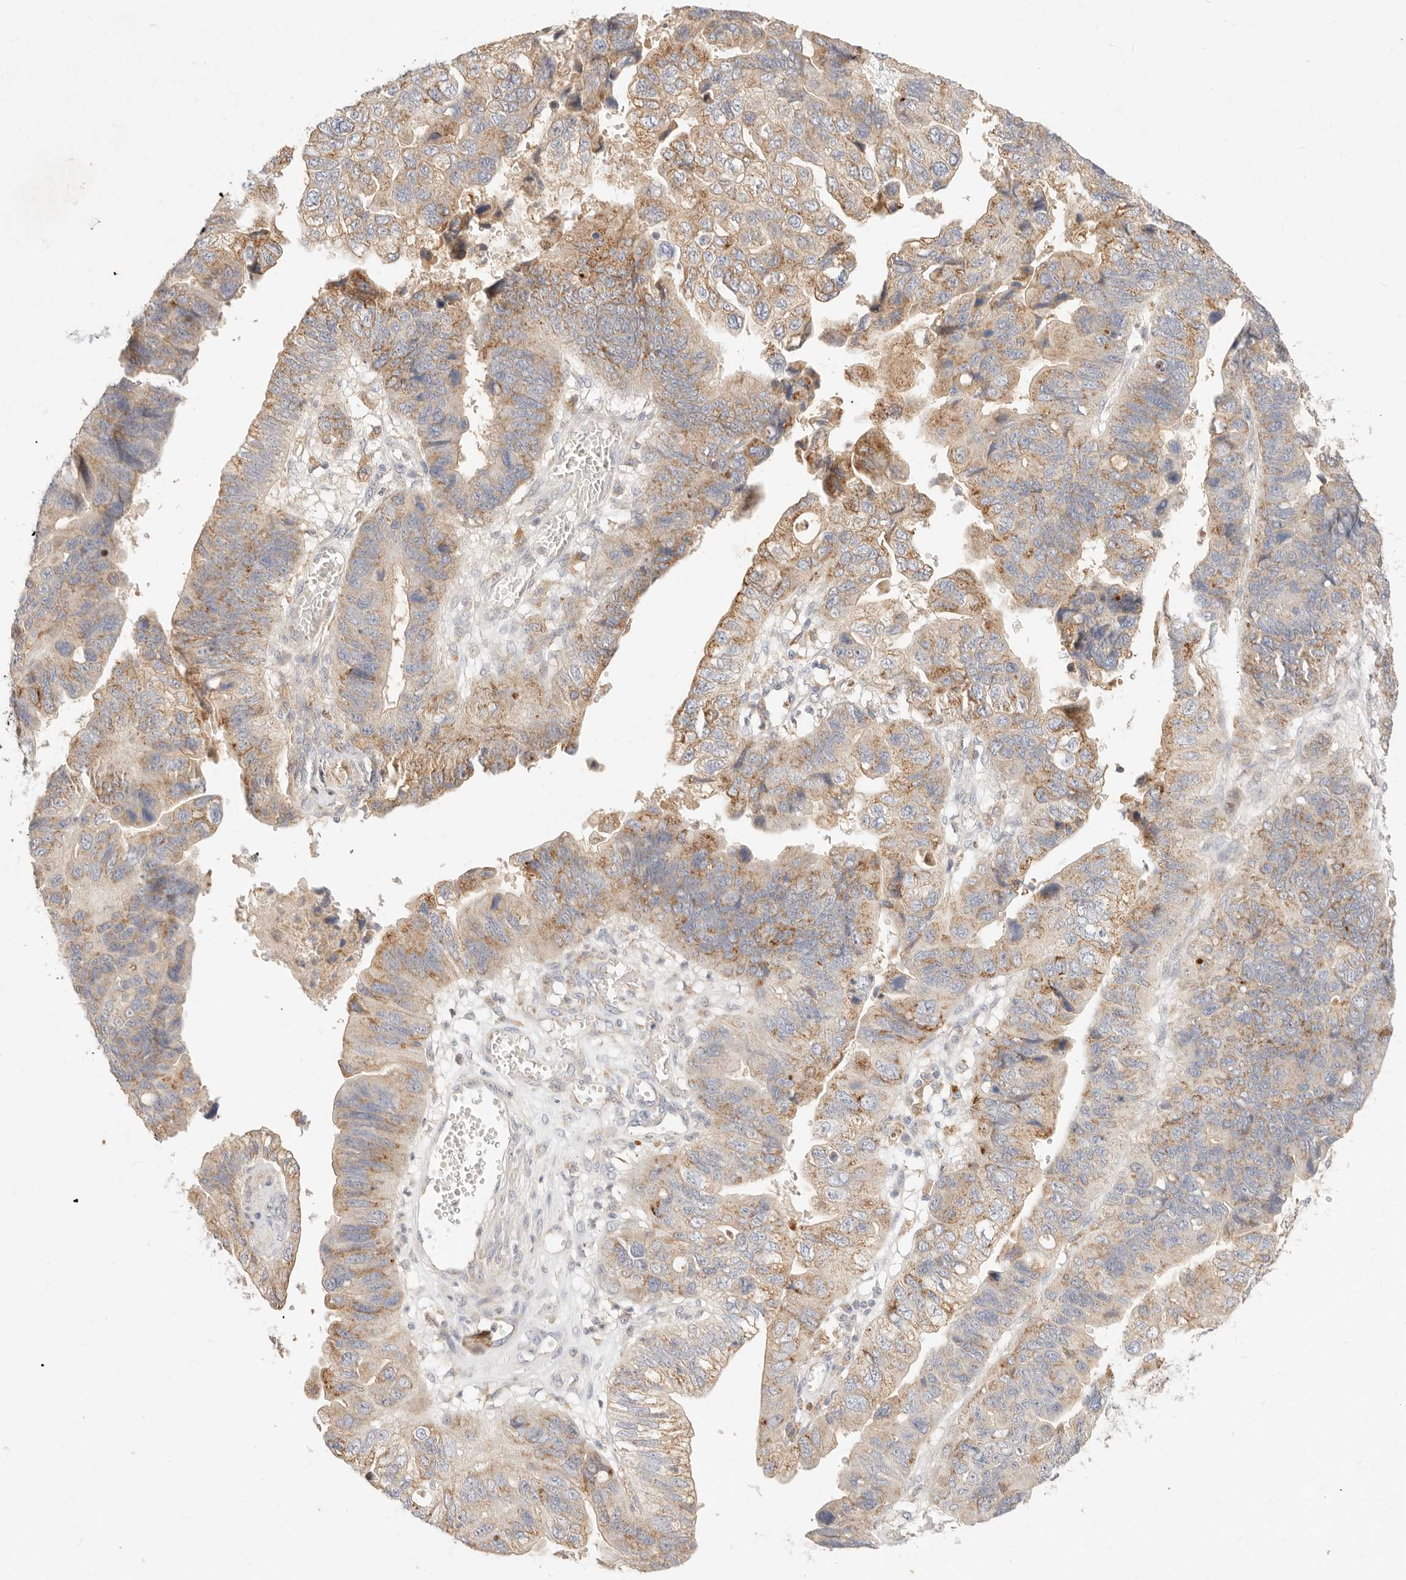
{"staining": {"intensity": "moderate", "quantity": "25%-75%", "location": "cytoplasmic/membranous"}, "tissue": "stomach cancer", "cell_type": "Tumor cells", "image_type": "cancer", "snomed": [{"axis": "morphology", "description": "Adenocarcinoma, NOS"}, {"axis": "topography", "description": "Stomach"}], "caption": "An image of human stomach adenocarcinoma stained for a protein exhibits moderate cytoplasmic/membranous brown staining in tumor cells. Immunohistochemistry stains the protein of interest in brown and the nuclei are stained blue.", "gene": "ACOX1", "patient": {"sex": "male", "age": 59}}